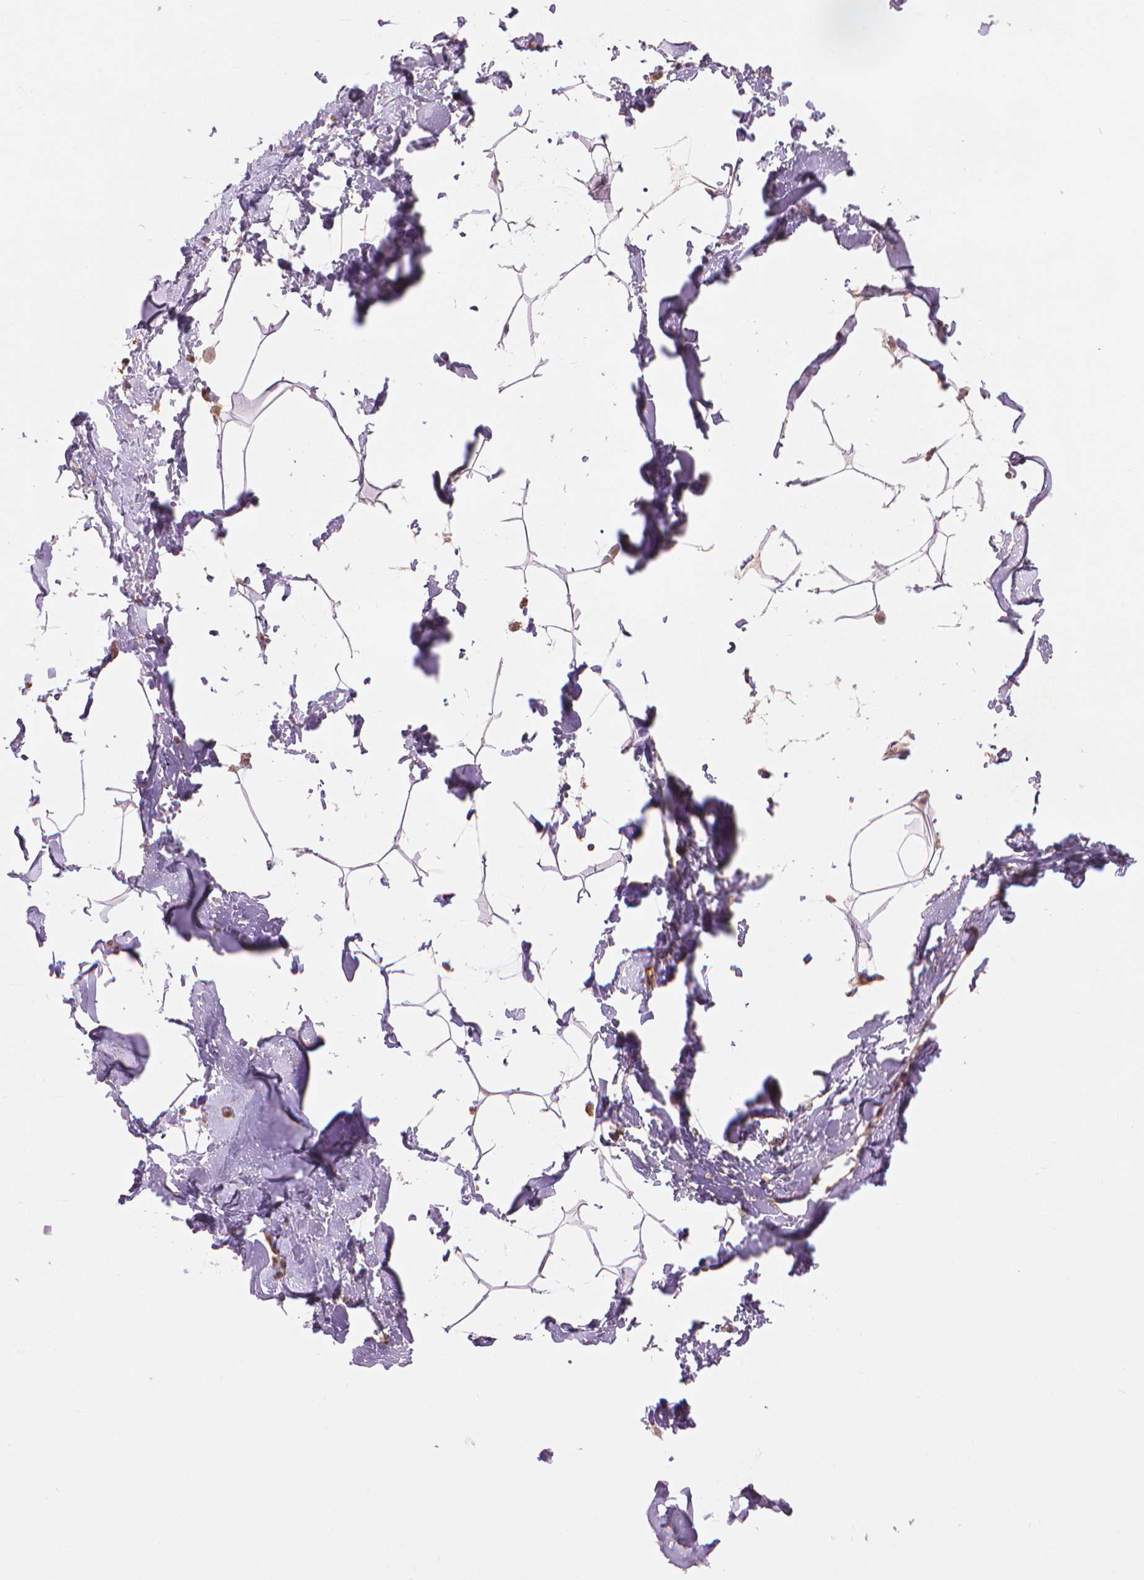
{"staining": {"intensity": "weak", "quantity": "<25%", "location": "cytoplasmic/membranous"}, "tissue": "breast", "cell_type": "Adipocytes", "image_type": "normal", "snomed": [{"axis": "morphology", "description": "Normal tissue, NOS"}, {"axis": "topography", "description": "Breast"}], "caption": "Histopathology image shows no protein expression in adipocytes of benign breast.", "gene": "SMC2", "patient": {"sex": "female", "age": 32}}